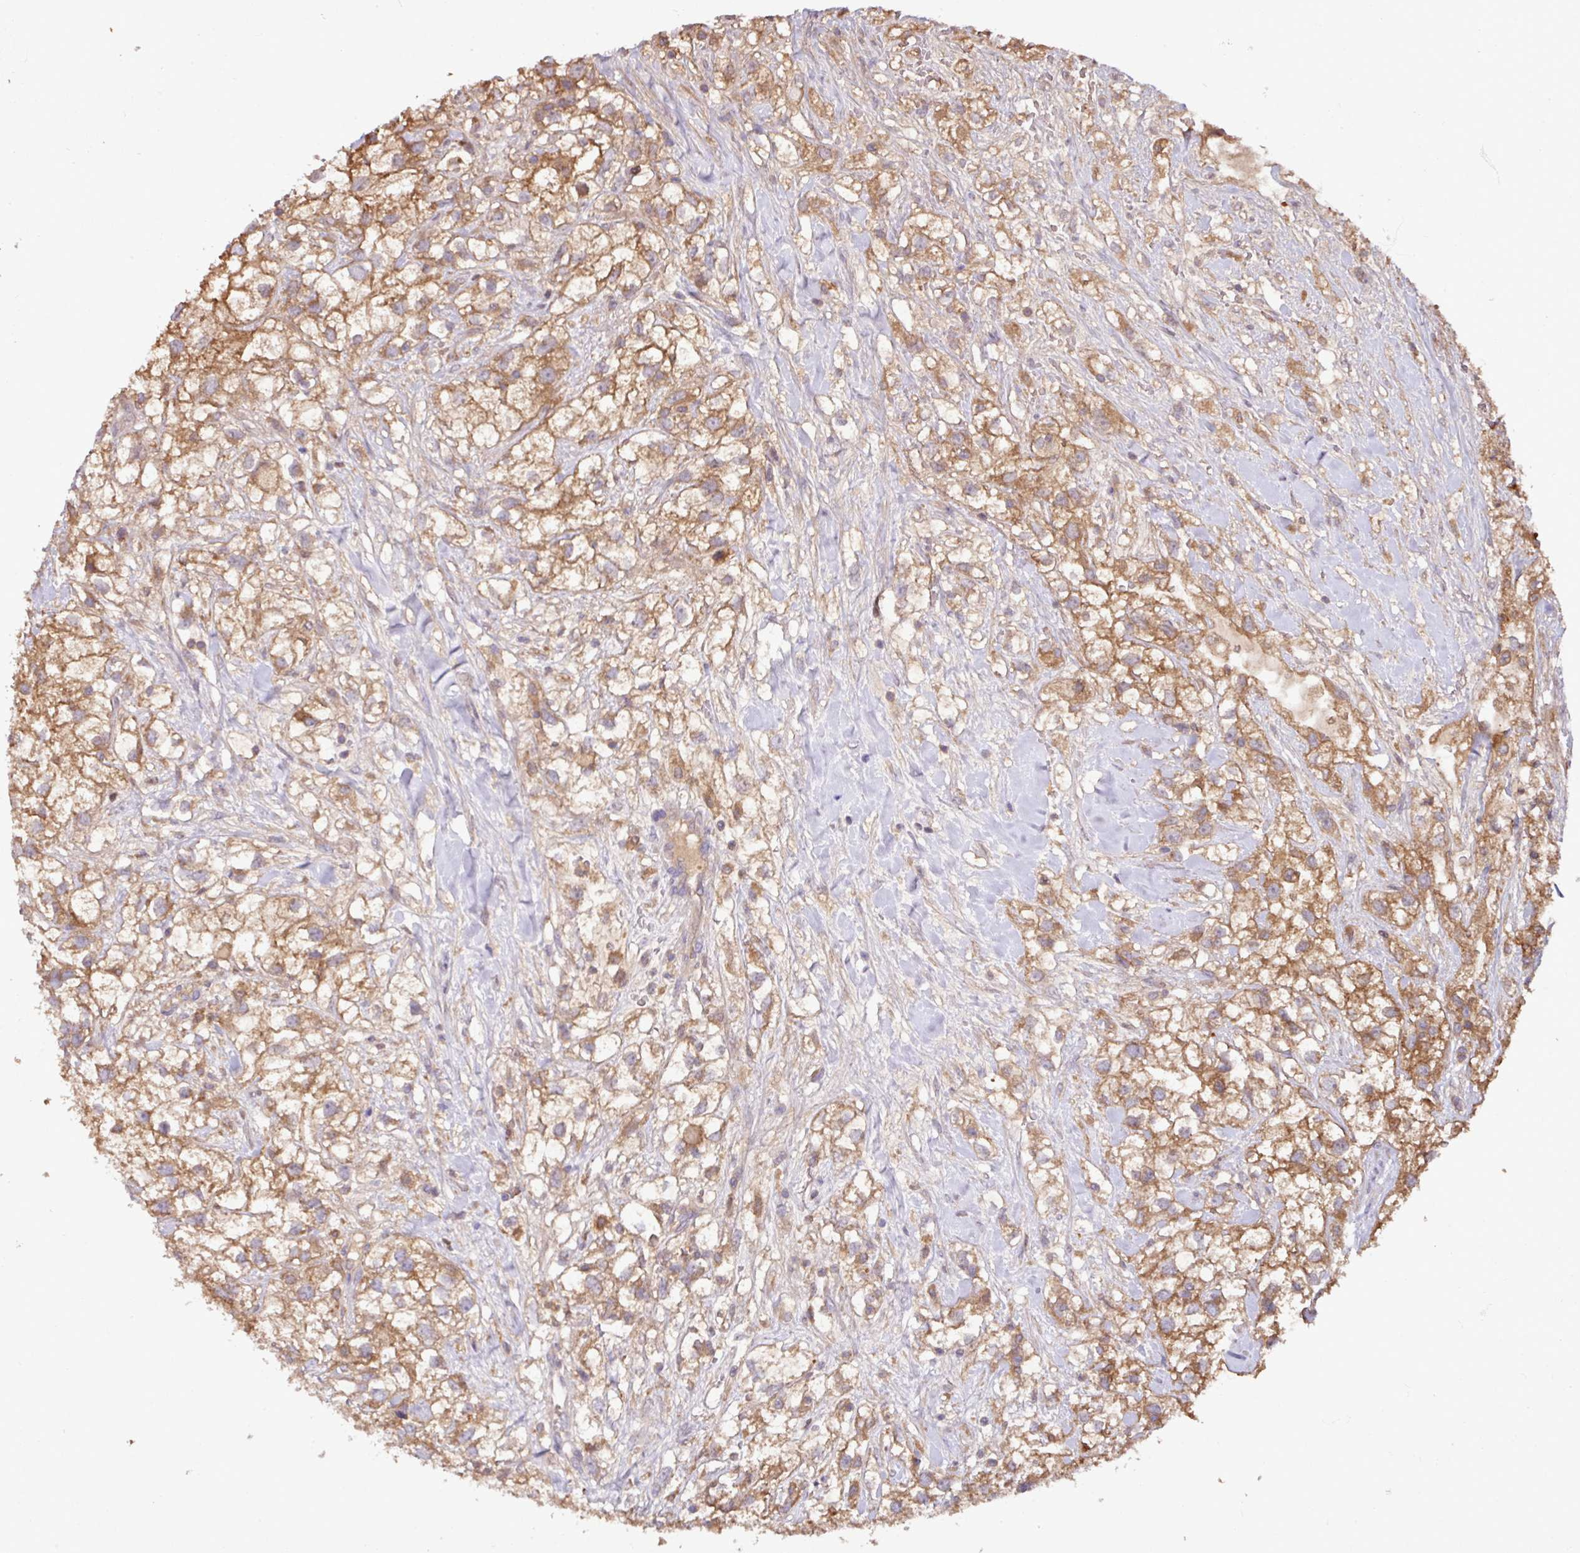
{"staining": {"intensity": "moderate", "quantity": ">75%", "location": "cytoplasmic/membranous"}, "tissue": "renal cancer", "cell_type": "Tumor cells", "image_type": "cancer", "snomed": [{"axis": "morphology", "description": "Adenocarcinoma, NOS"}, {"axis": "topography", "description": "Kidney"}], "caption": "Protein expression analysis of renal cancer displays moderate cytoplasmic/membranous positivity in approximately >75% of tumor cells.", "gene": "GNPDA1", "patient": {"sex": "male", "age": 59}}